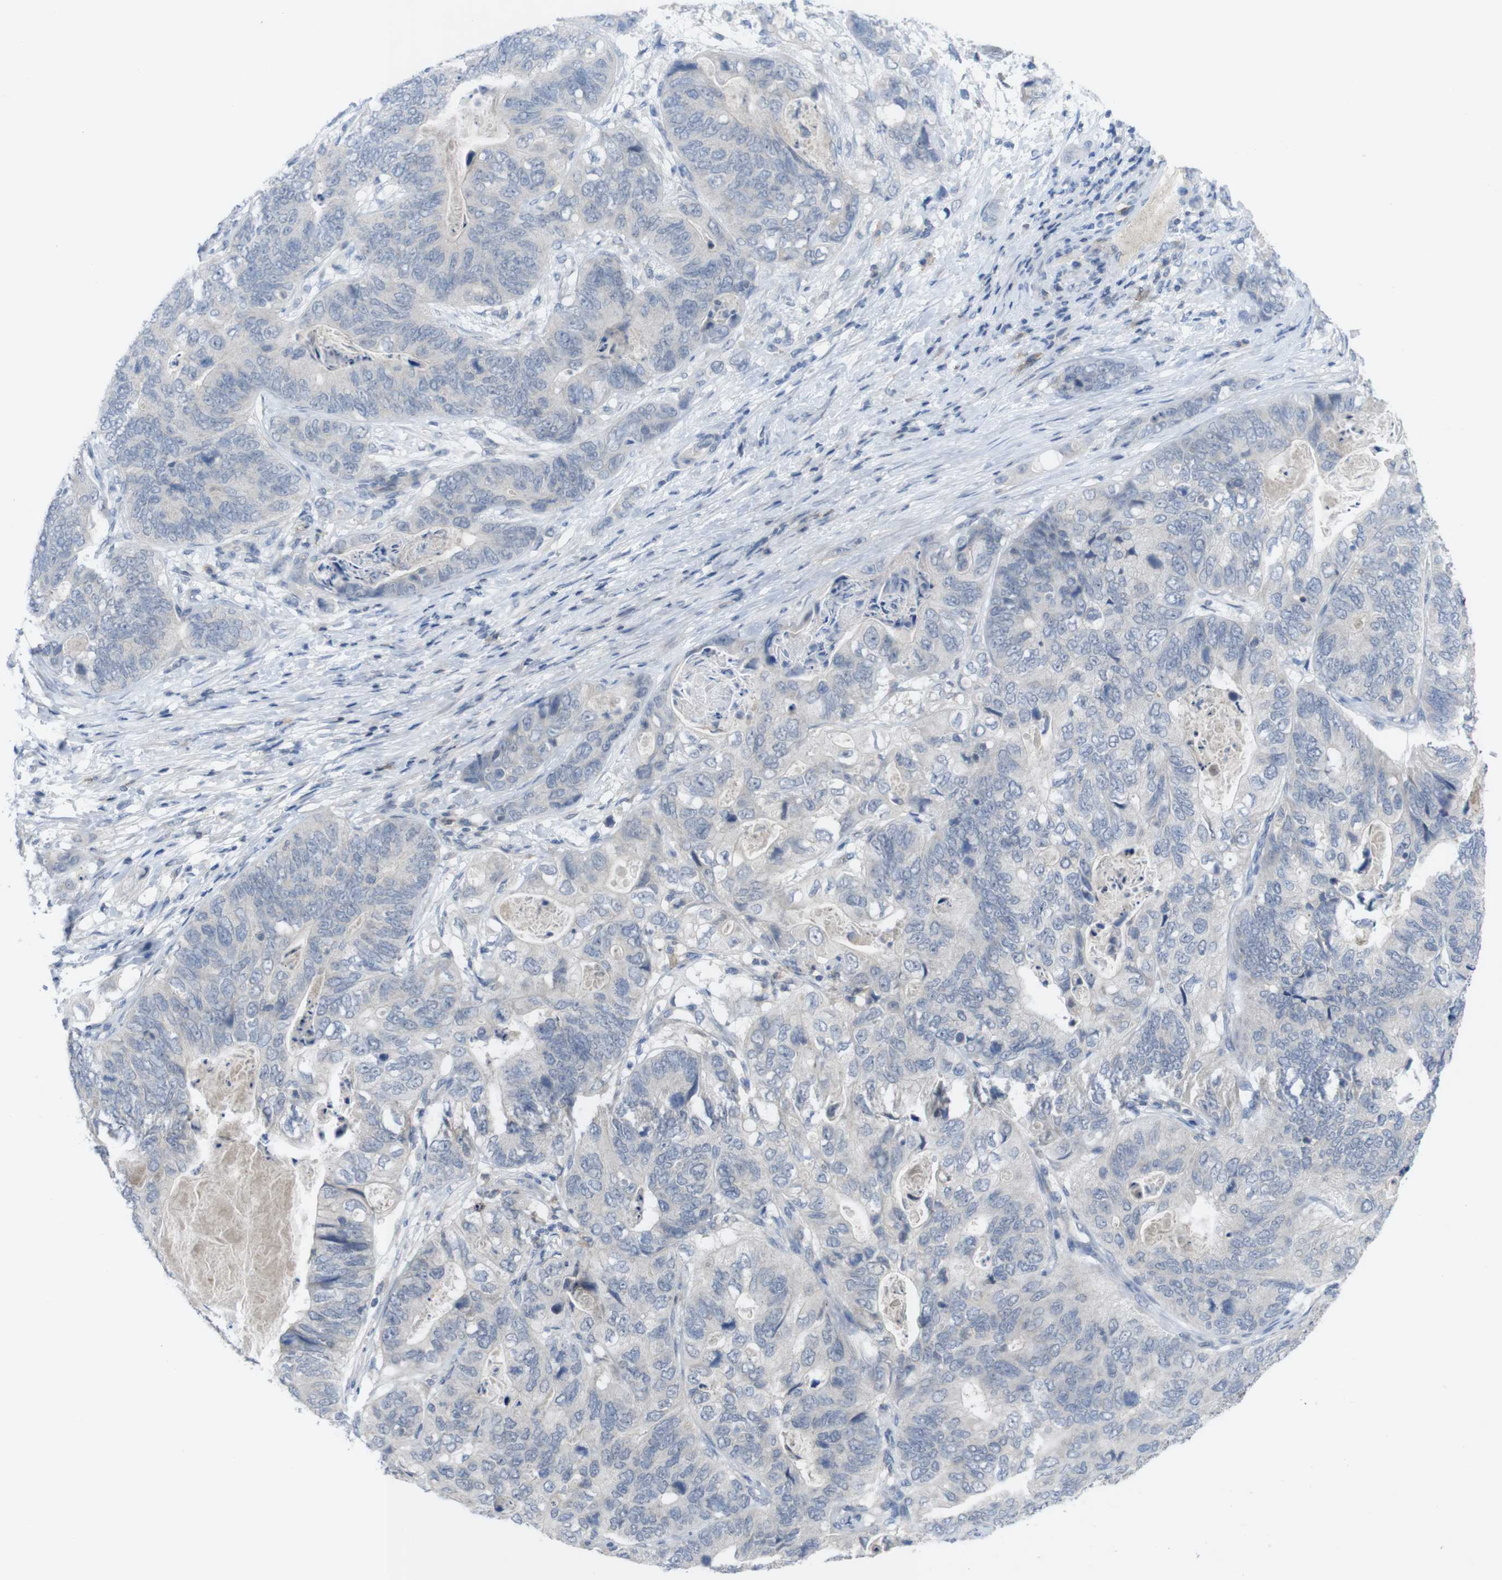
{"staining": {"intensity": "negative", "quantity": "none", "location": "none"}, "tissue": "stomach cancer", "cell_type": "Tumor cells", "image_type": "cancer", "snomed": [{"axis": "morphology", "description": "Adenocarcinoma, NOS"}, {"axis": "topography", "description": "Stomach"}], "caption": "An image of stomach cancer stained for a protein displays no brown staining in tumor cells.", "gene": "SLAMF7", "patient": {"sex": "female", "age": 89}}